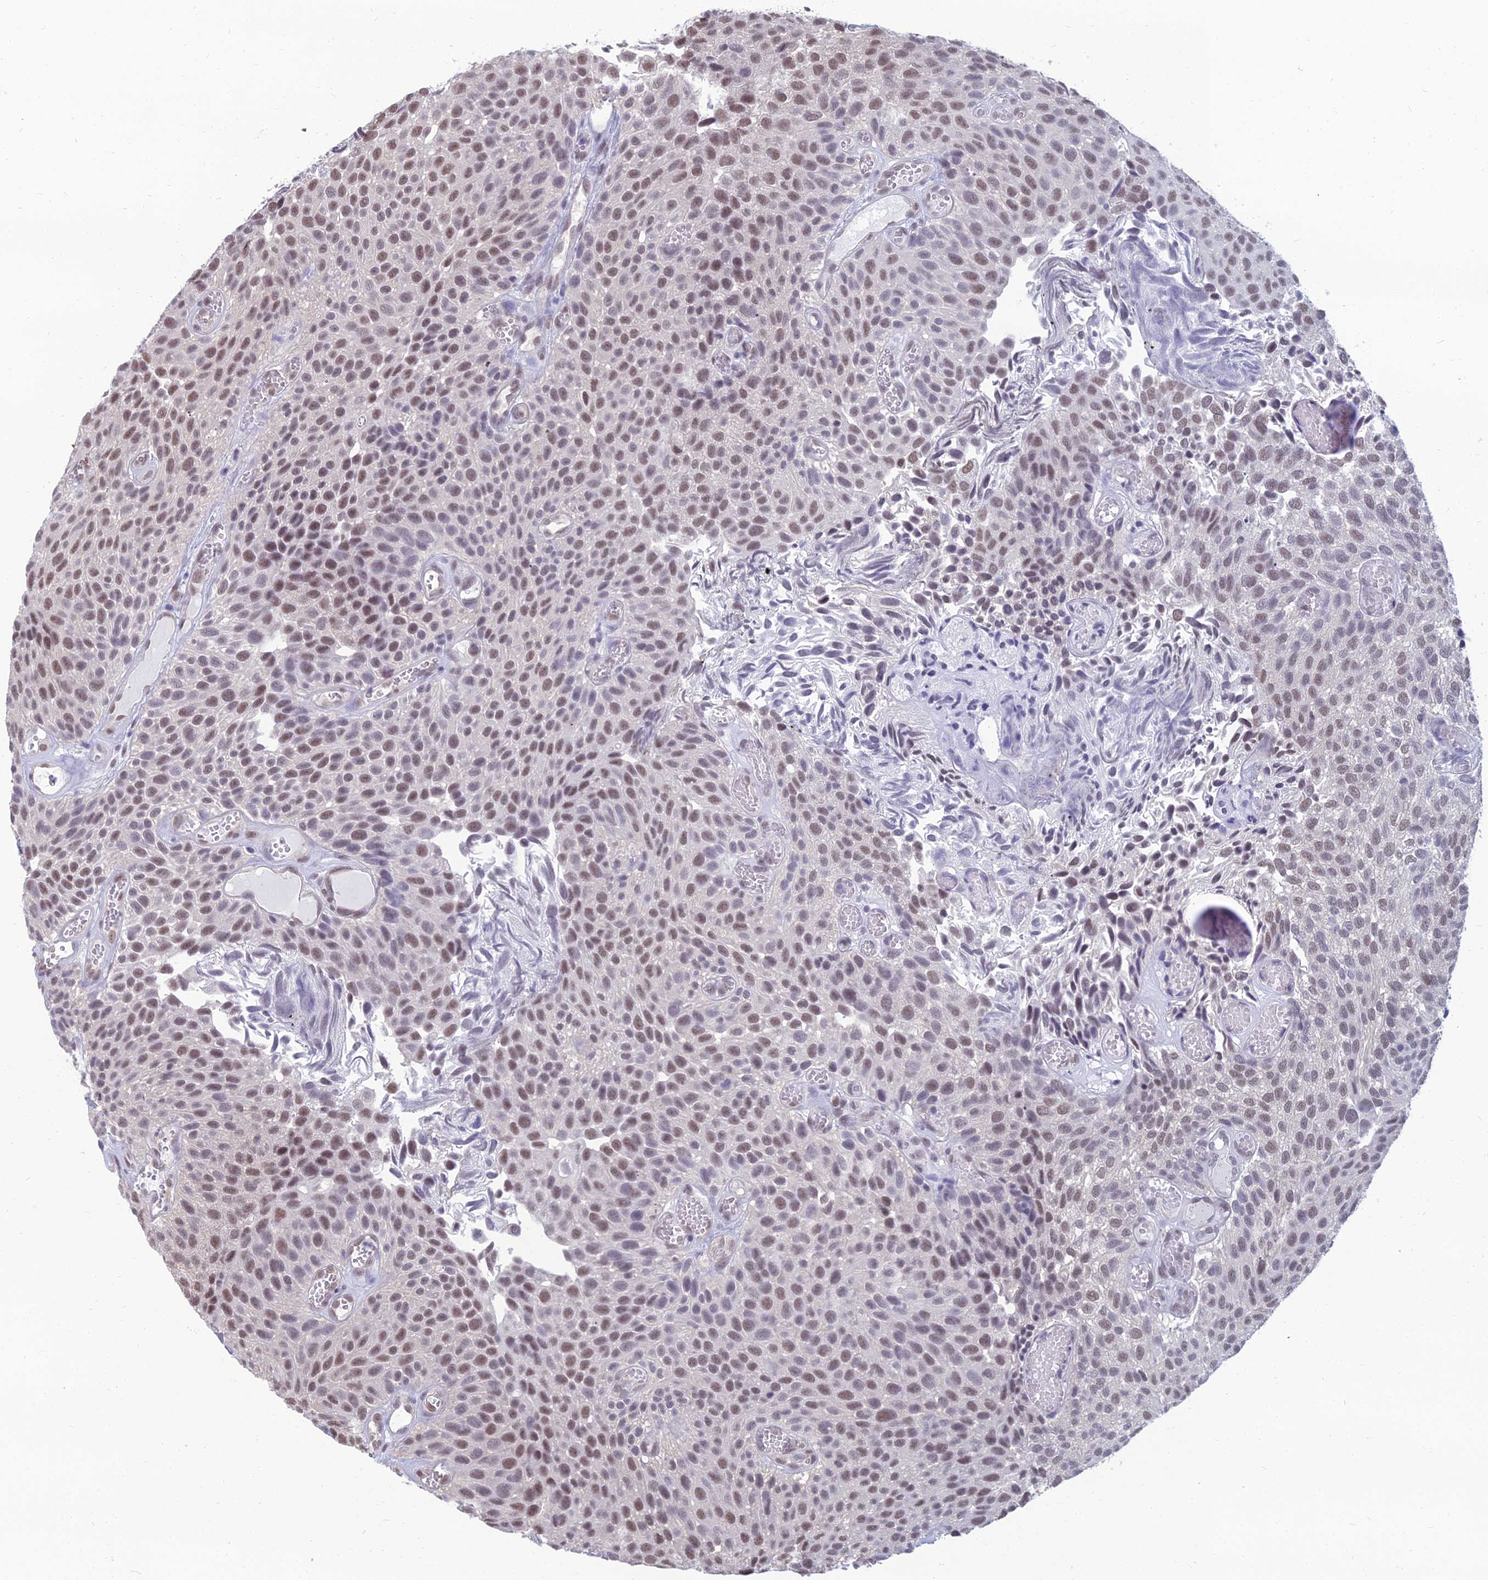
{"staining": {"intensity": "moderate", "quantity": ">75%", "location": "nuclear"}, "tissue": "urothelial cancer", "cell_type": "Tumor cells", "image_type": "cancer", "snomed": [{"axis": "morphology", "description": "Urothelial carcinoma, Low grade"}, {"axis": "topography", "description": "Urinary bladder"}], "caption": "Immunohistochemical staining of human low-grade urothelial carcinoma reveals medium levels of moderate nuclear positivity in about >75% of tumor cells.", "gene": "SRSF7", "patient": {"sex": "male", "age": 89}}